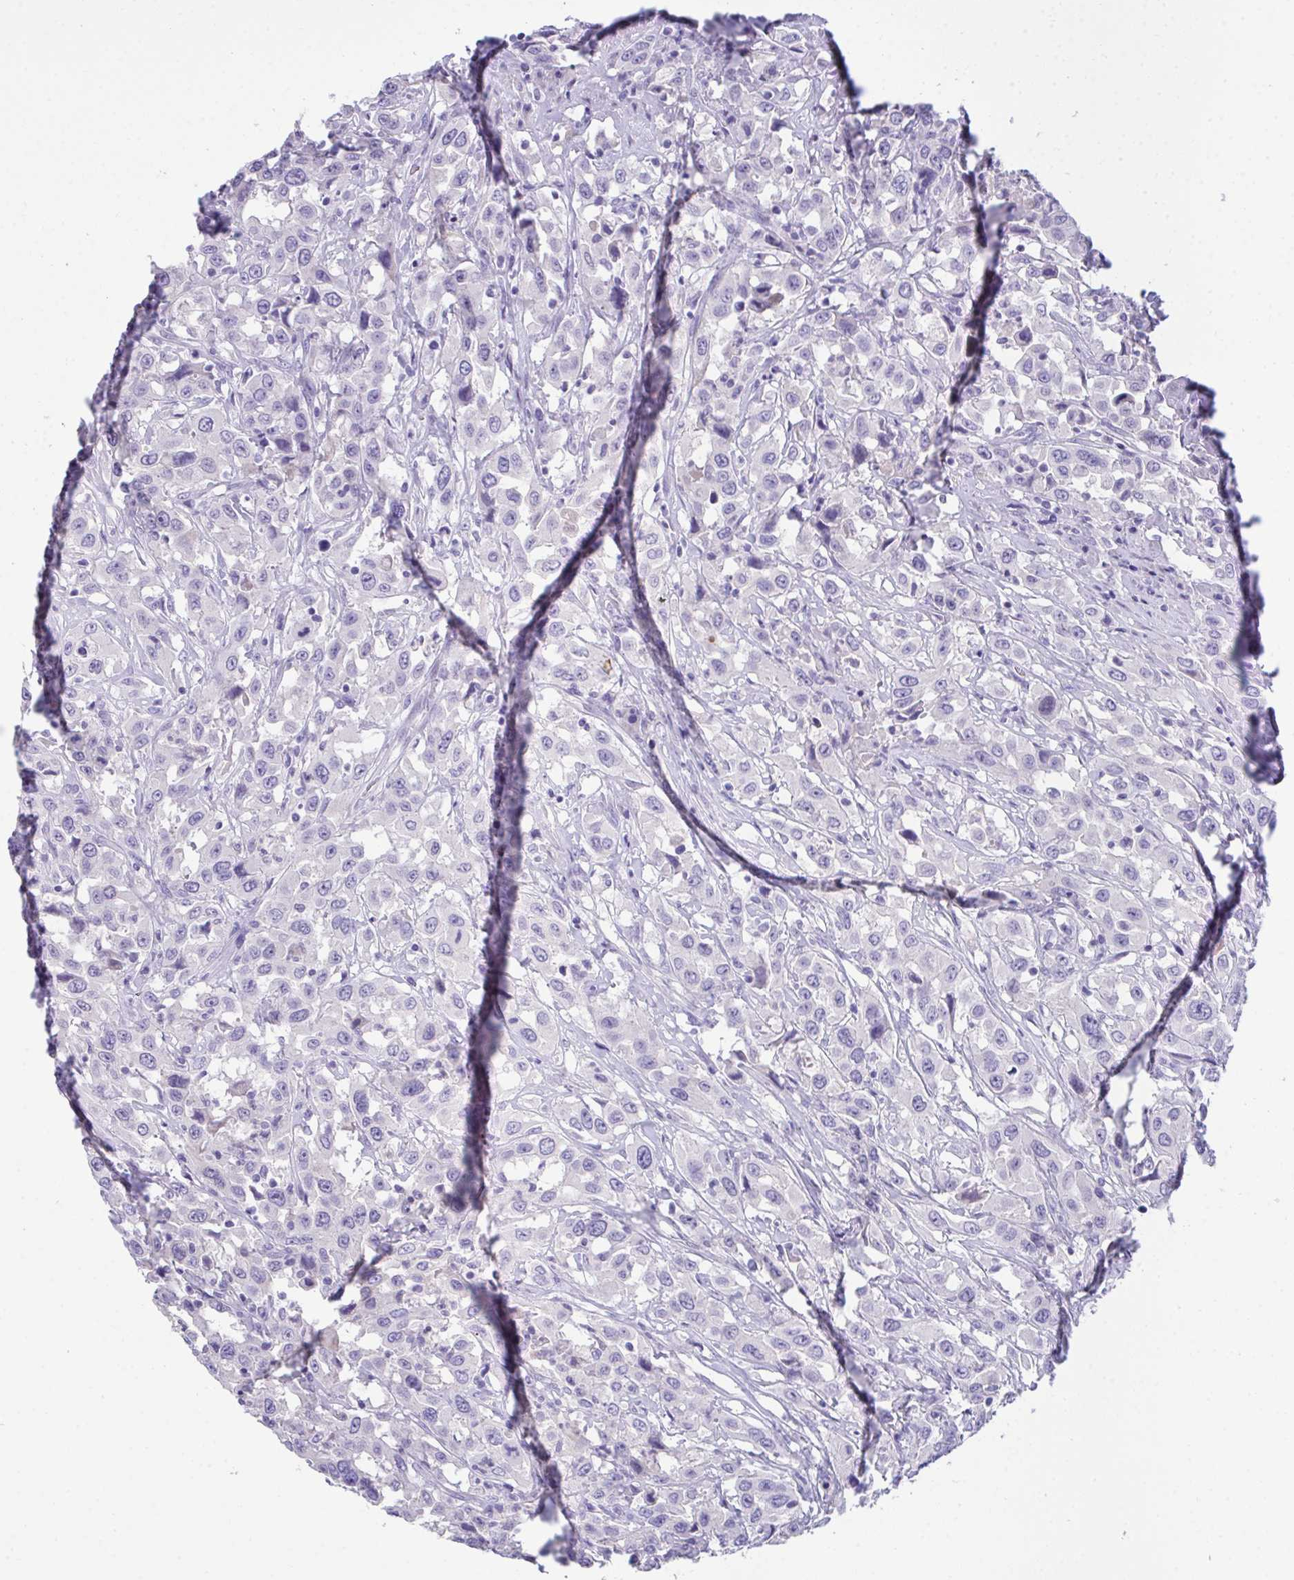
{"staining": {"intensity": "negative", "quantity": "none", "location": "none"}, "tissue": "urothelial cancer", "cell_type": "Tumor cells", "image_type": "cancer", "snomed": [{"axis": "morphology", "description": "Urothelial carcinoma, High grade"}, {"axis": "topography", "description": "Urinary bladder"}], "caption": "Human urothelial cancer stained for a protein using IHC shows no expression in tumor cells.", "gene": "TMCO5A", "patient": {"sex": "male", "age": 61}}